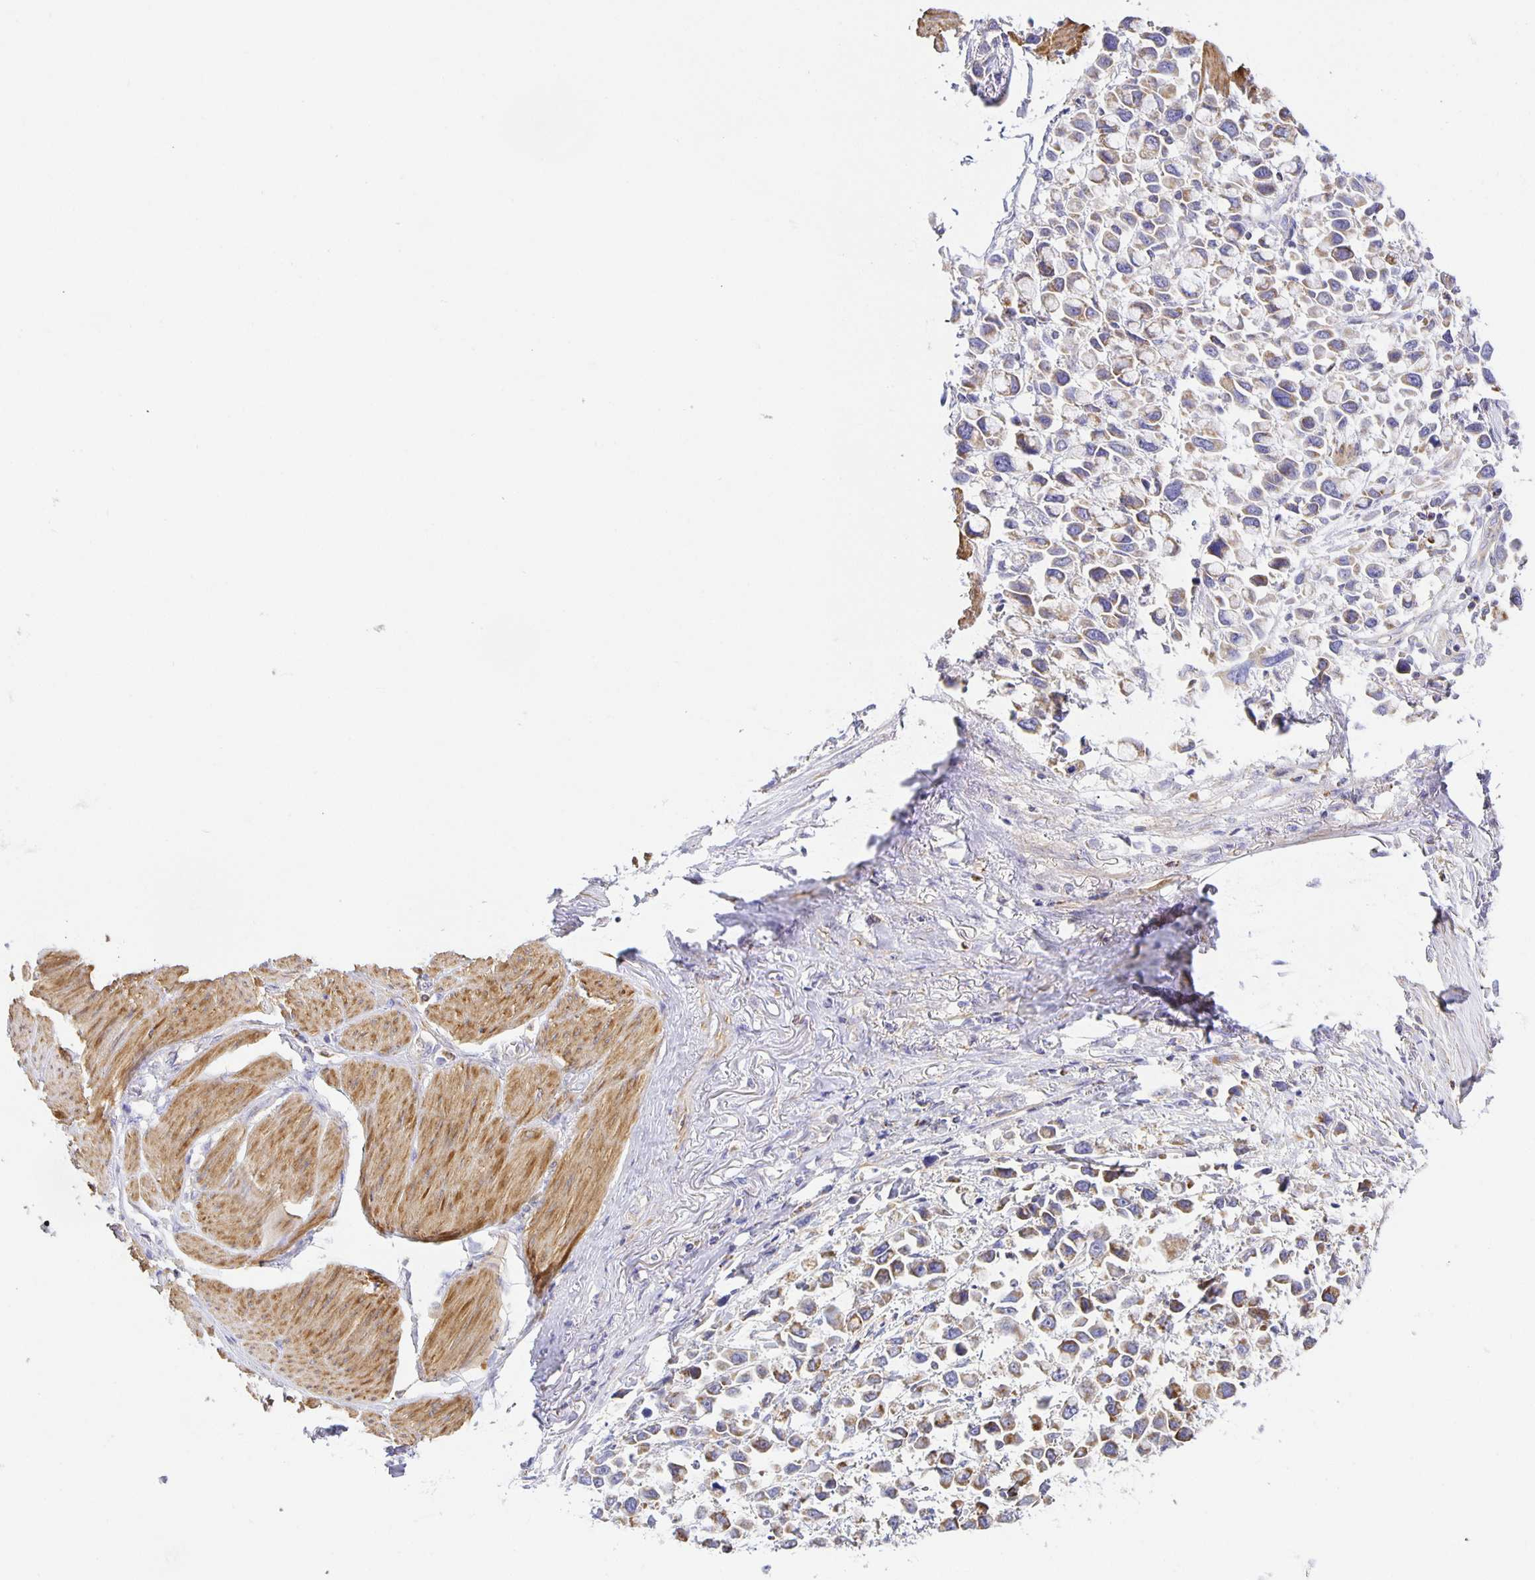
{"staining": {"intensity": "weak", "quantity": ">75%", "location": "cytoplasmic/membranous"}, "tissue": "stomach cancer", "cell_type": "Tumor cells", "image_type": "cancer", "snomed": [{"axis": "morphology", "description": "Adenocarcinoma, NOS"}, {"axis": "topography", "description": "Stomach"}], "caption": "Immunohistochemical staining of adenocarcinoma (stomach) demonstrates low levels of weak cytoplasmic/membranous positivity in approximately >75% of tumor cells.", "gene": "FLRT3", "patient": {"sex": "female", "age": 81}}